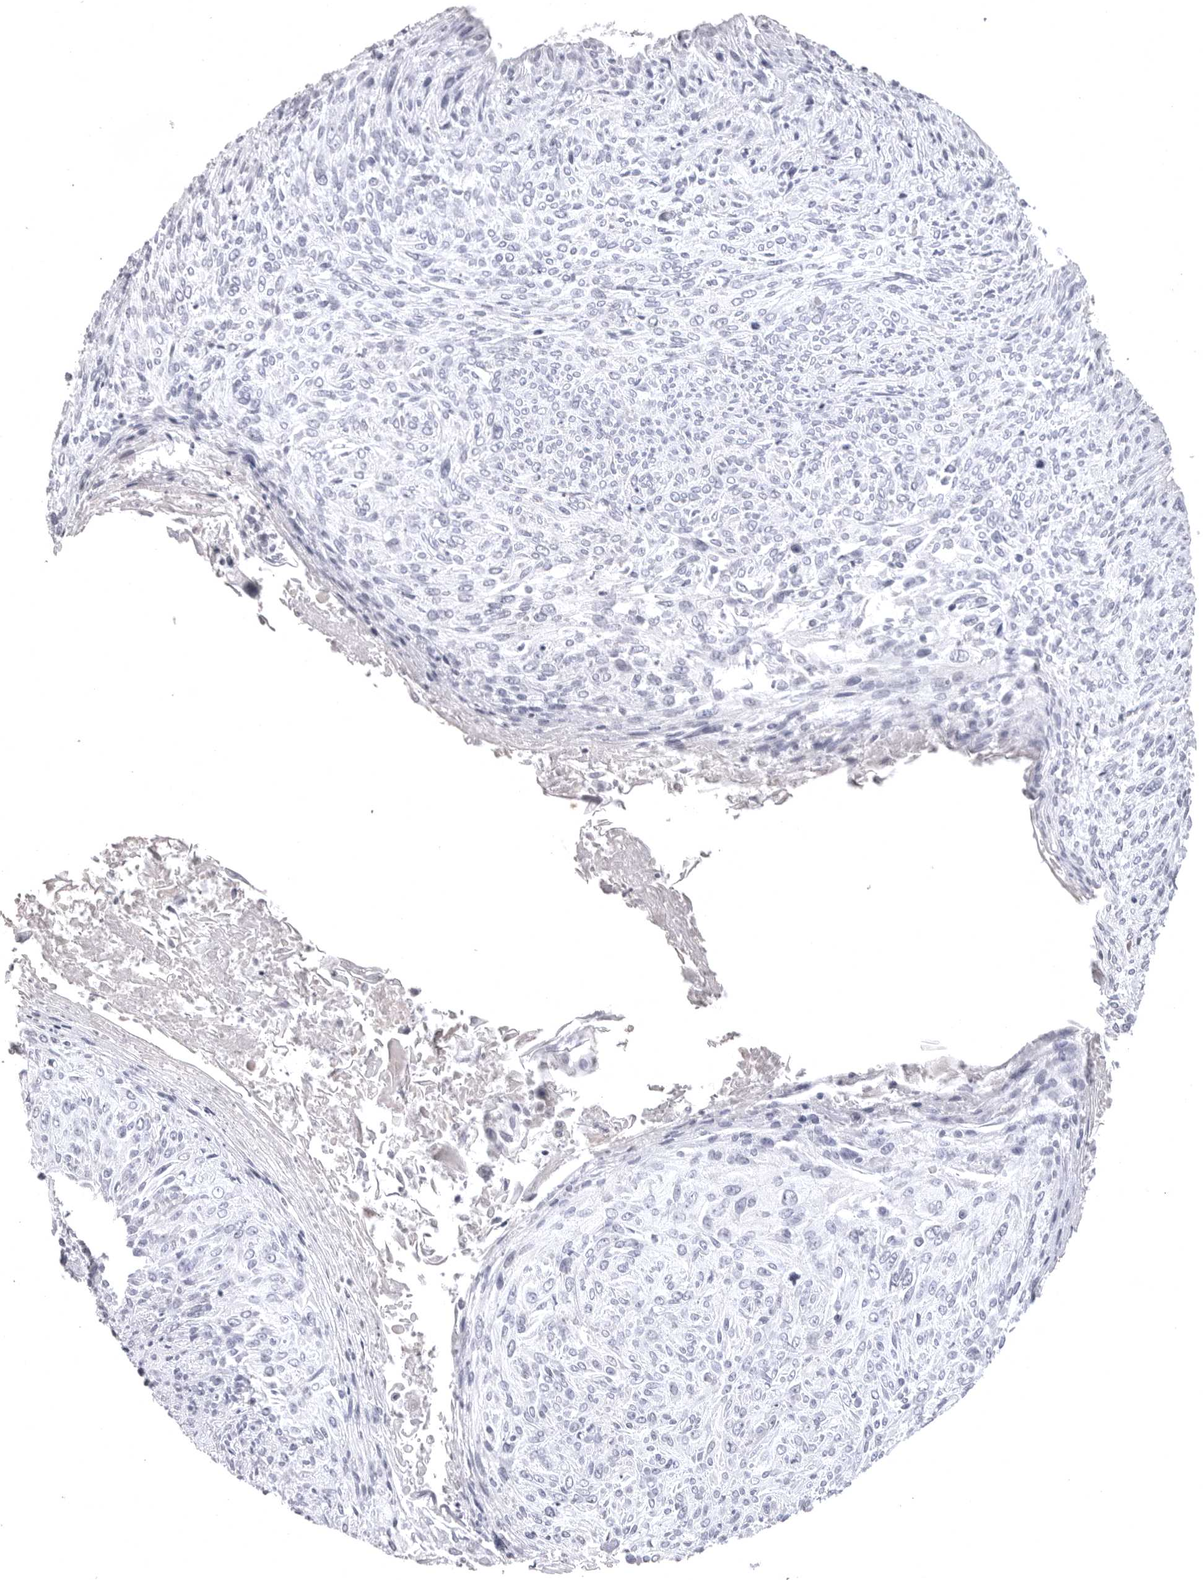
{"staining": {"intensity": "negative", "quantity": "none", "location": "none"}, "tissue": "cervical cancer", "cell_type": "Tumor cells", "image_type": "cancer", "snomed": [{"axis": "morphology", "description": "Squamous cell carcinoma, NOS"}, {"axis": "topography", "description": "Cervix"}], "caption": "Immunohistochemistry (IHC) of human cervical cancer (squamous cell carcinoma) displays no expression in tumor cells.", "gene": "CD300LD", "patient": {"sex": "female", "age": 51}}